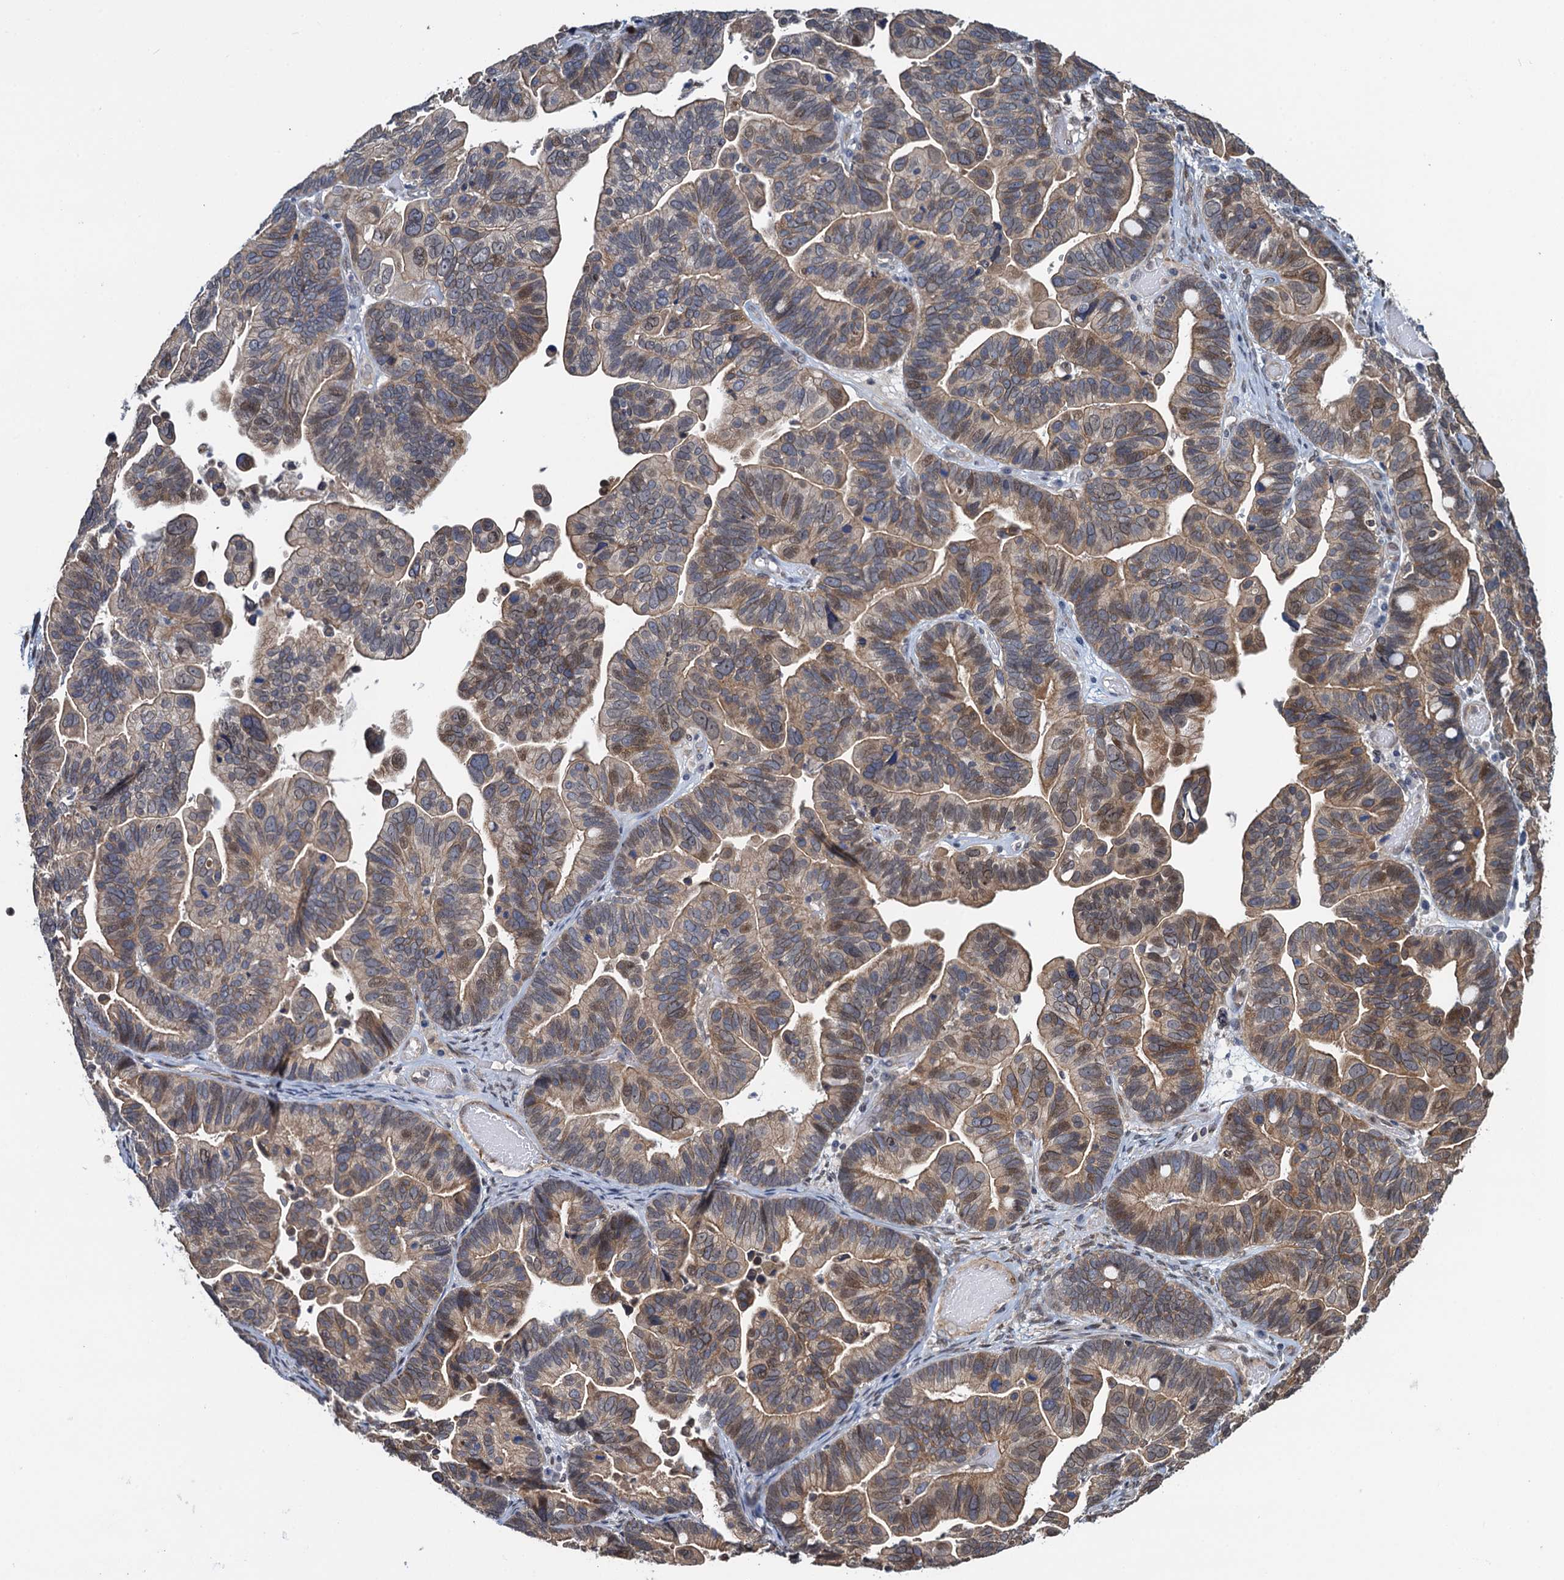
{"staining": {"intensity": "moderate", "quantity": "<25%", "location": "cytoplasmic/membranous,nuclear"}, "tissue": "ovarian cancer", "cell_type": "Tumor cells", "image_type": "cancer", "snomed": [{"axis": "morphology", "description": "Cystadenocarcinoma, serous, NOS"}, {"axis": "topography", "description": "Ovary"}], "caption": "This is a micrograph of IHC staining of ovarian cancer (serous cystadenocarcinoma), which shows moderate positivity in the cytoplasmic/membranous and nuclear of tumor cells.", "gene": "EVX2", "patient": {"sex": "female", "age": 56}}